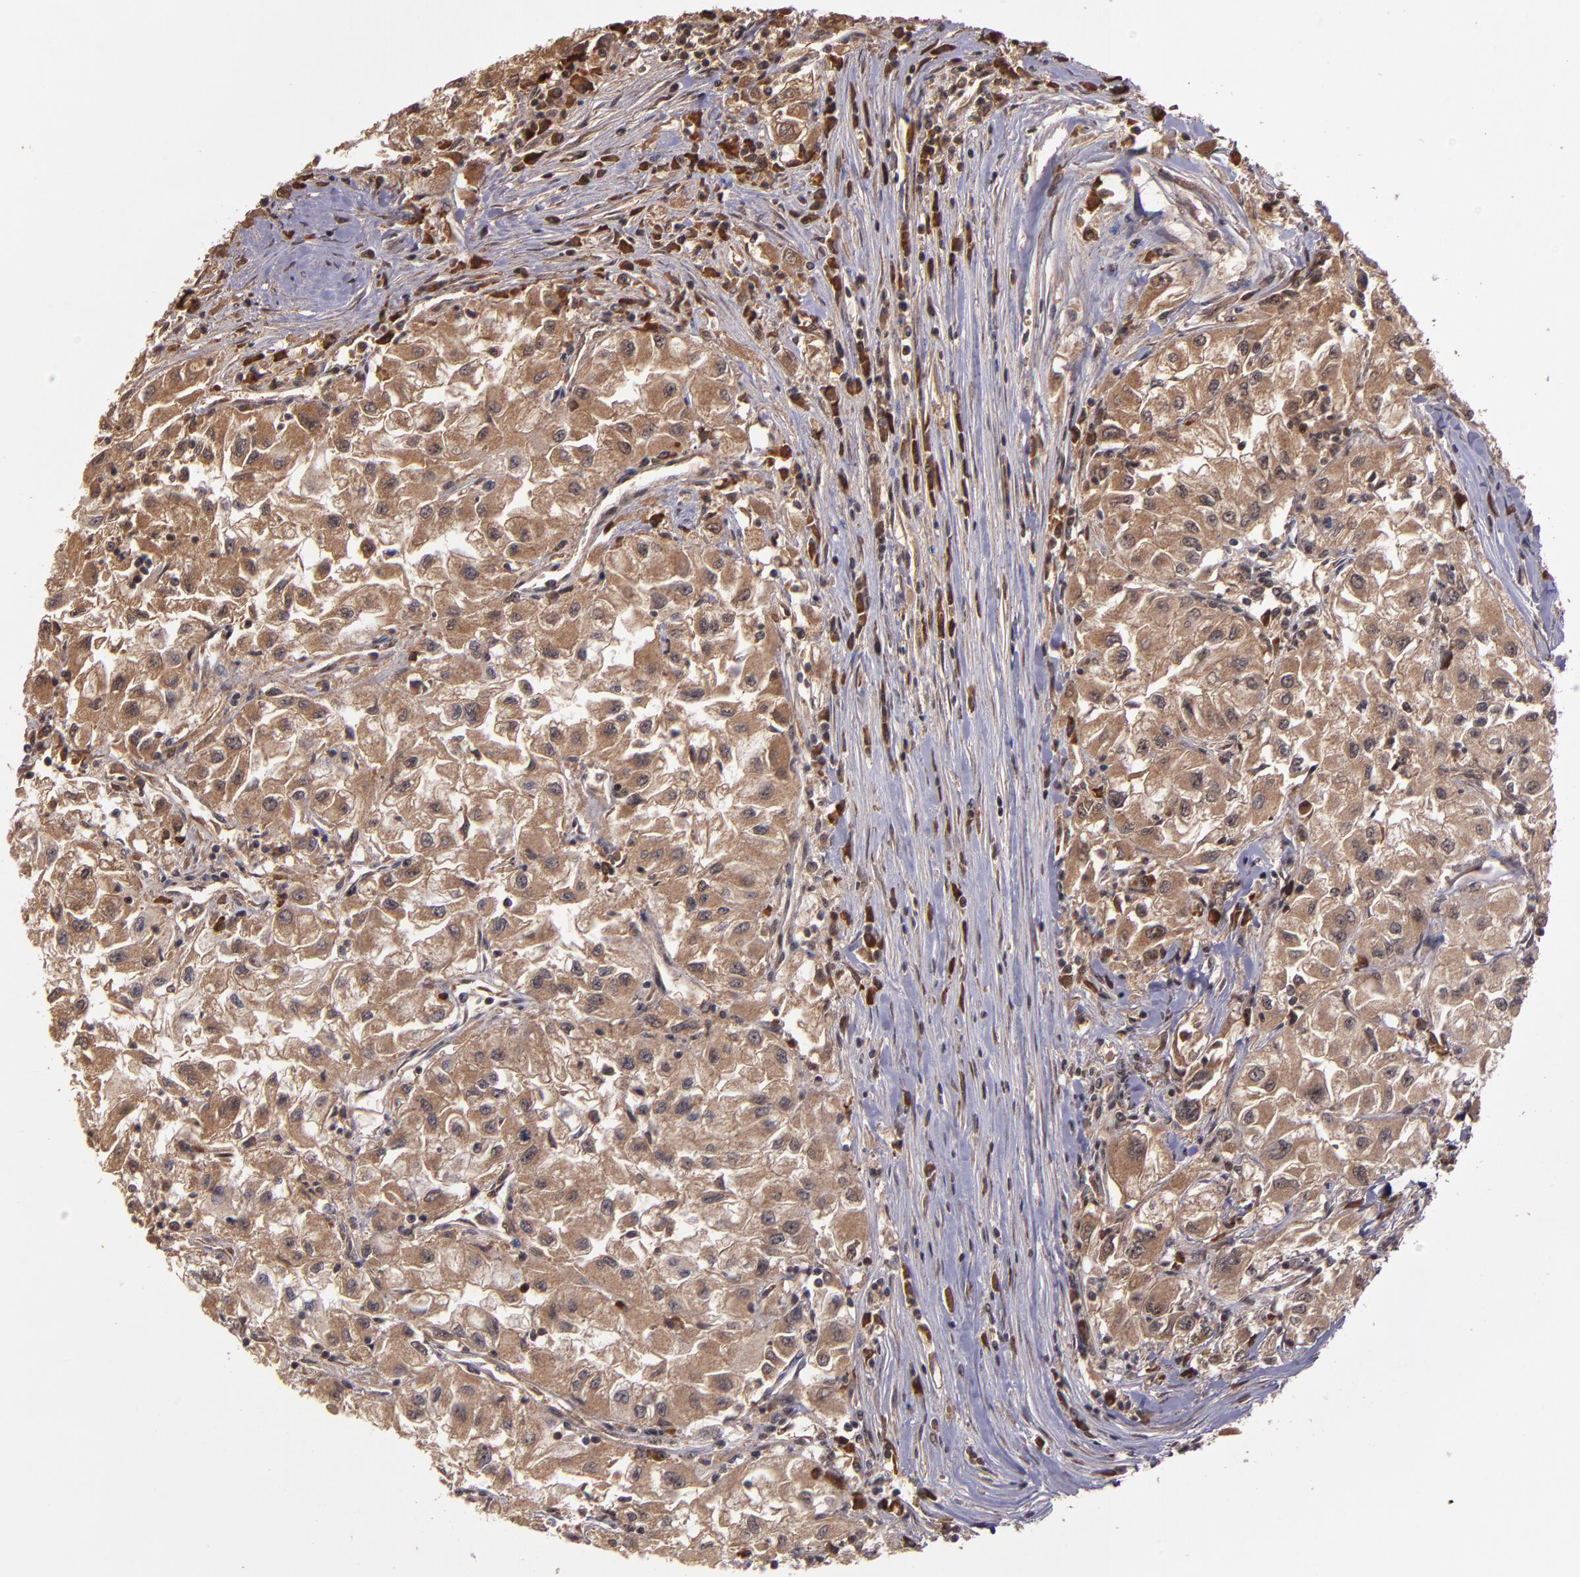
{"staining": {"intensity": "moderate", "quantity": ">75%", "location": "cytoplasmic/membranous"}, "tissue": "renal cancer", "cell_type": "Tumor cells", "image_type": "cancer", "snomed": [{"axis": "morphology", "description": "Adenocarcinoma, NOS"}, {"axis": "topography", "description": "Kidney"}], "caption": "This image shows renal adenocarcinoma stained with IHC to label a protein in brown. The cytoplasmic/membranous of tumor cells show moderate positivity for the protein. Nuclei are counter-stained blue.", "gene": "RIOK3", "patient": {"sex": "male", "age": 59}}